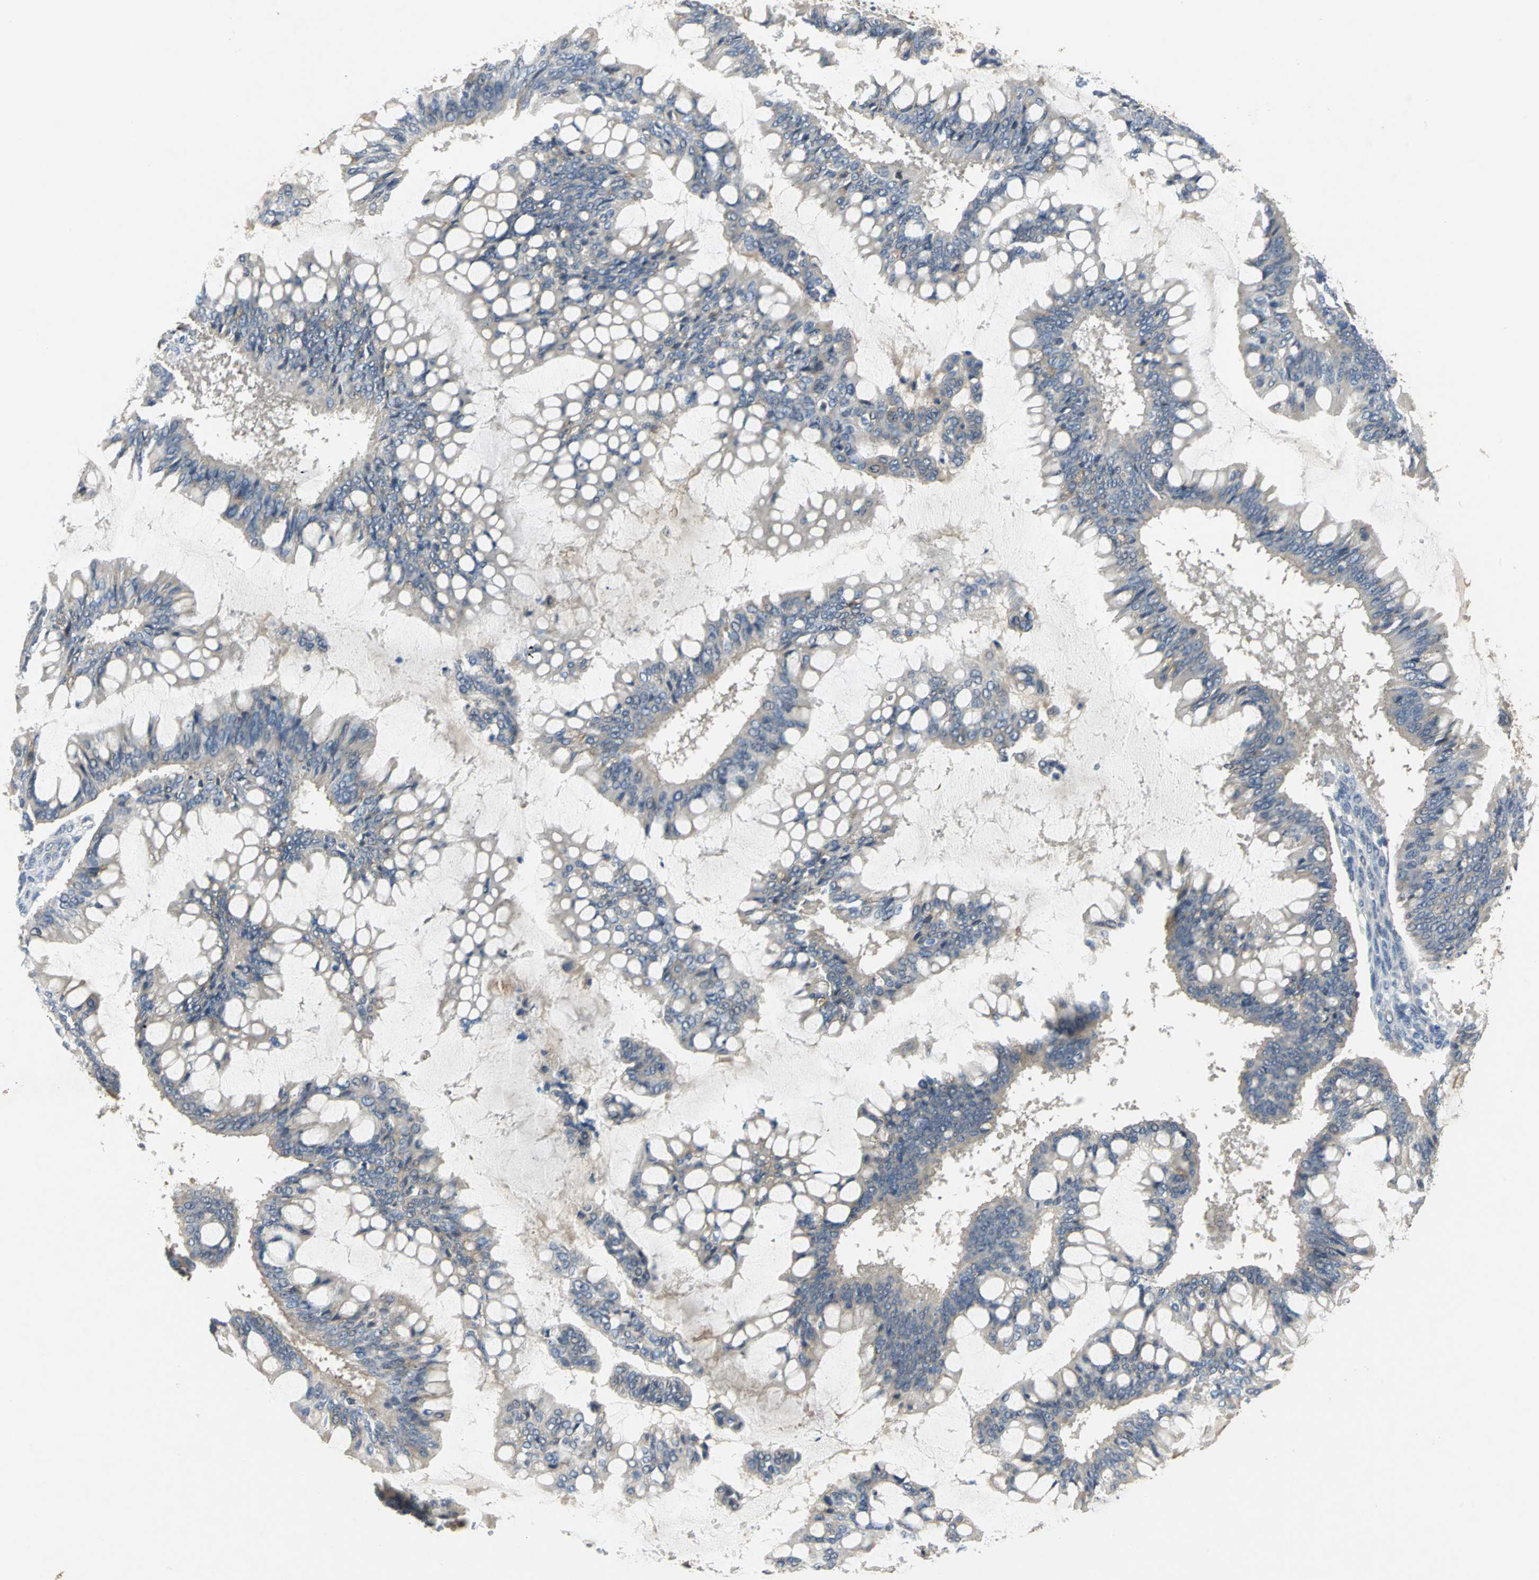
{"staining": {"intensity": "weak", "quantity": "25%-75%", "location": "cytoplasmic/membranous"}, "tissue": "ovarian cancer", "cell_type": "Tumor cells", "image_type": "cancer", "snomed": [{"axis": "morphology", "description": "Cystadenocarcinoma, mucinous, NOS"}, {"axis": "topography", "description": "Ovary"}], "caption": "DAB immunohistochemical staining of ovarian mucinous cystadenocarcinoma displays weak cytoplasmic/membranous protein positivity in about 25%-75% of tumor cells.", "gene": "IL17RB", "patient": {"sex": "female", "age": 73}}